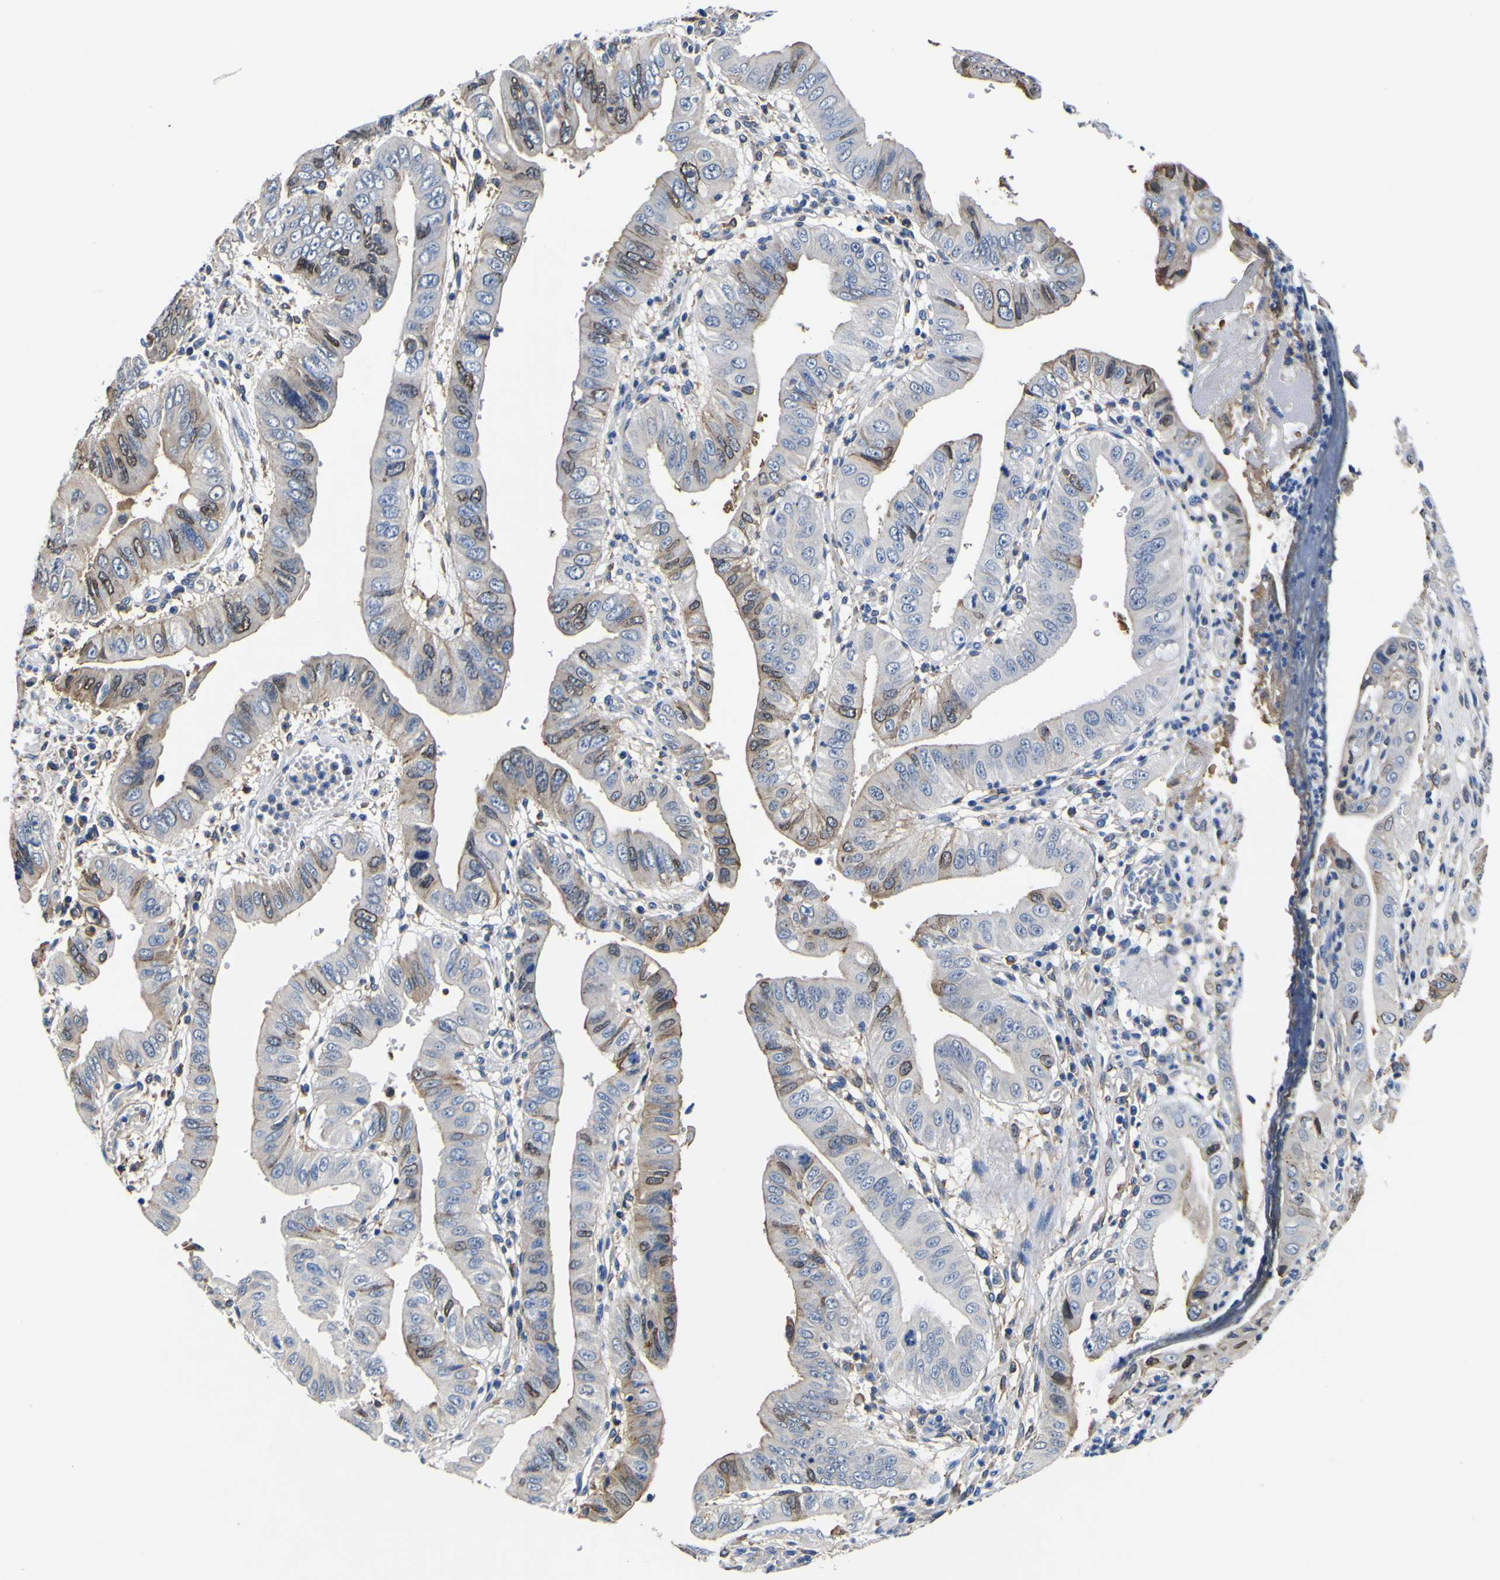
{"staining": {"intensity": "moderate", "quantity": "25%-75%", "location": "cytoplasmic/membranous,nuclear"}, "tissue": "pancreatic cancer", "cell_type": "Tumor cells", "image_type": "cancer", "snomed": [{"axis": "morphology", "description": "Normal tissue, NOS"}, {"axis": "topography", "description": "Lymph node"}], "caption": "Human pancreatic cancer stained with a brown dye reveals moderate cytoplasmic/membranous and nuclear positive positivity in about 25%-75% of tumor cells.", "gene": "PXDN", "patient": {"sex": "male", "age": 50}}